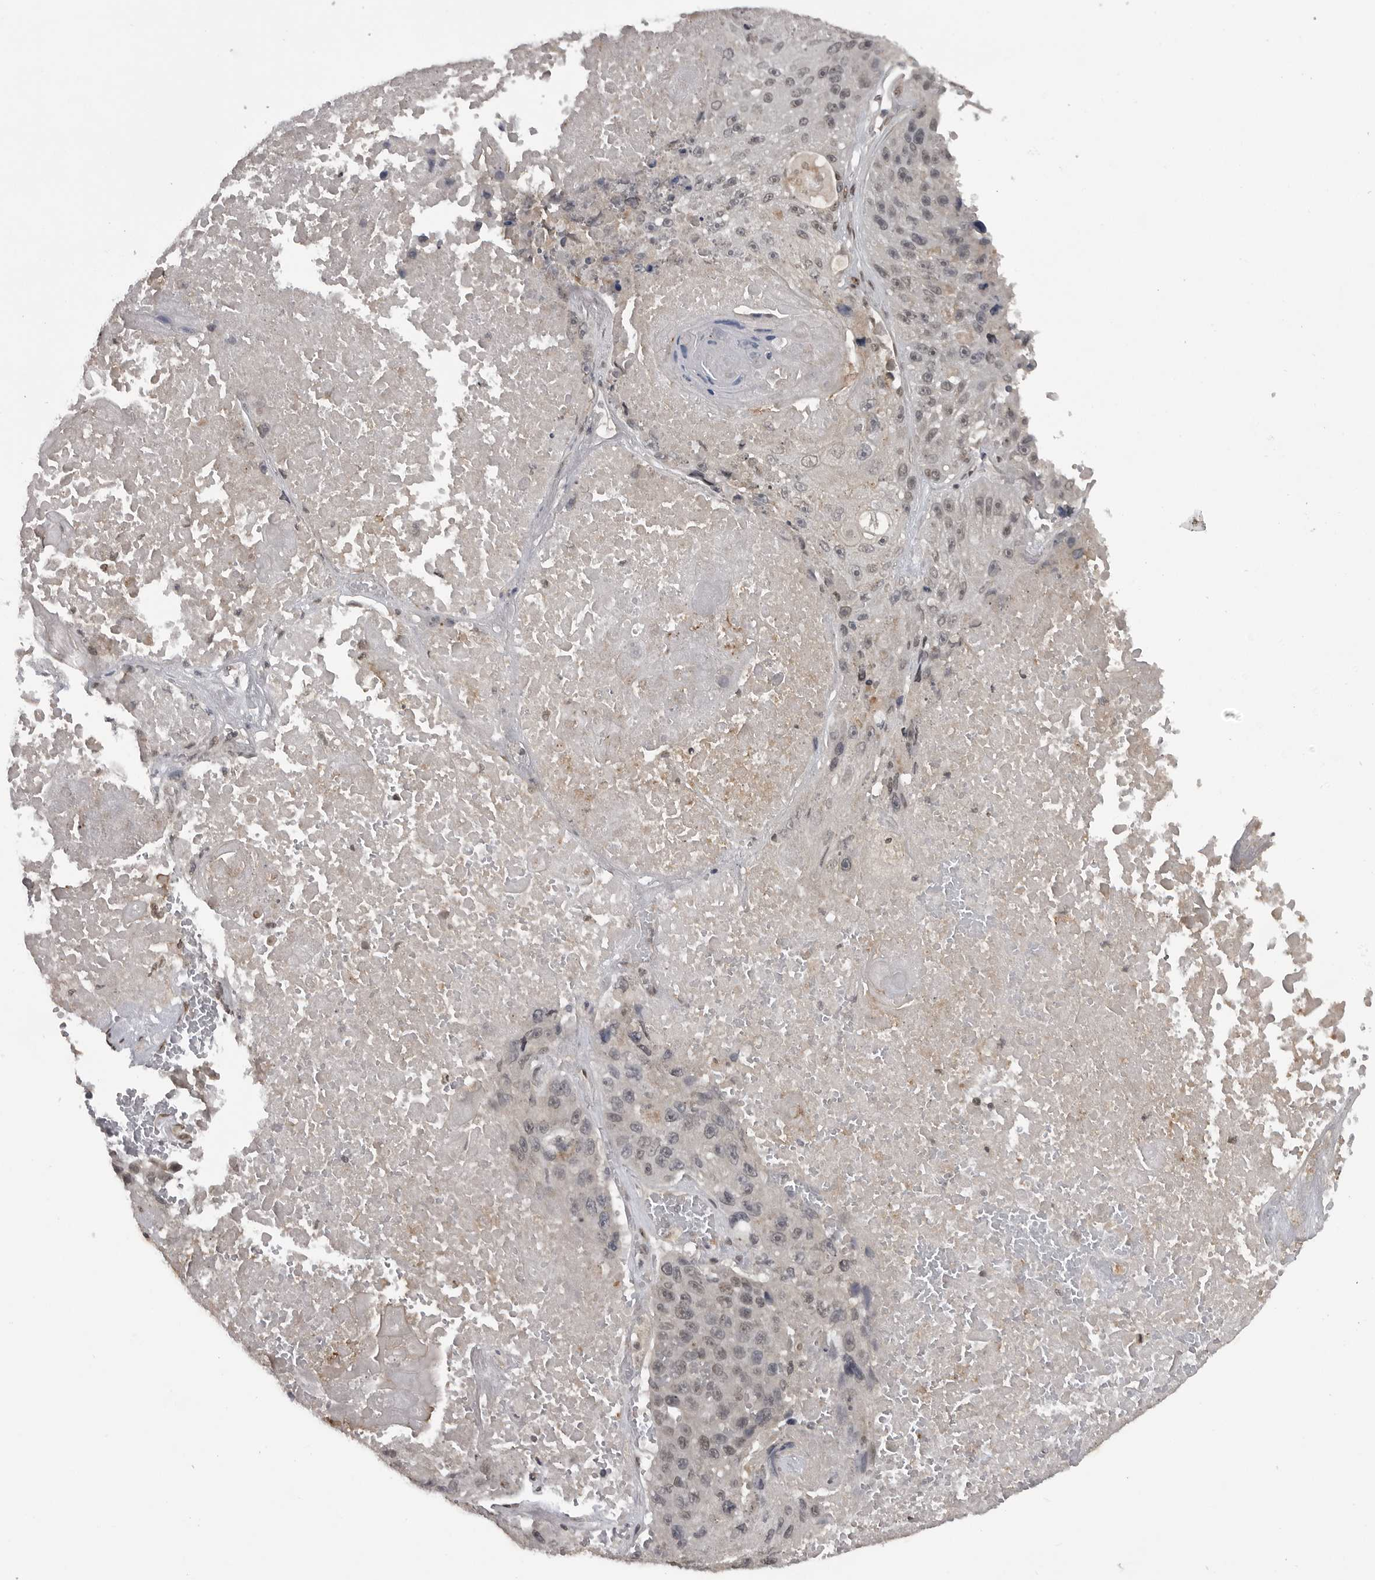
{"staining": {"intensity": "moderate", "quantity": ">75%", "location": "nuclear"}, "tissue": "lung cancer", "cell_type": "Tumor cells", "image_type": "cancer", "snomed": [{"axis": "morphology", "description": "Squamous cell carcinoma, NOS"}, {"axis": "topography", "description": "Lung"}], "caption": "A micrograph of lung cancer stained for a protein demonstrates moderate nuclear brown staining in tumor cells. (DAB (3,3'-diaminobenzidine) = brown stain, brightfield microscopy at high magnification).", "gene": "C8orf58", "patient": {"sex": "male", "age": 61}}